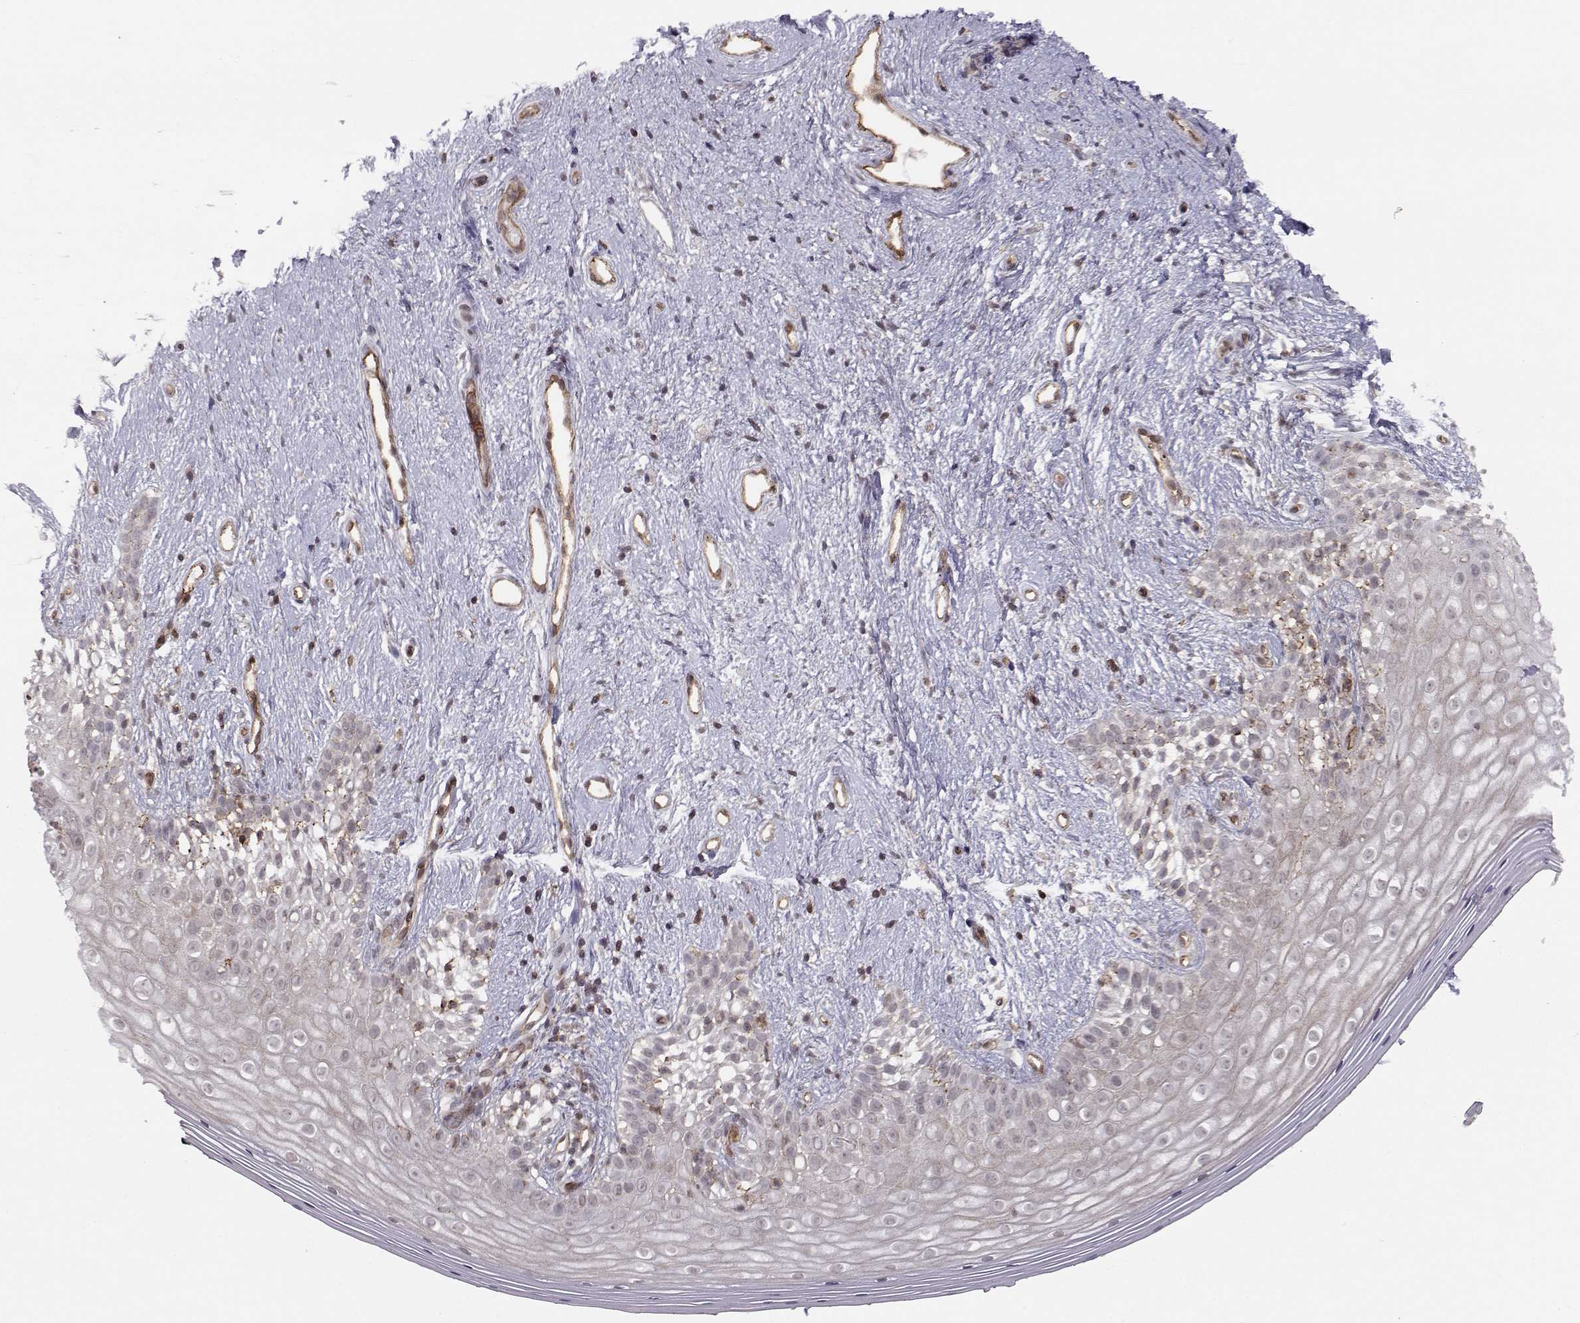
{"staining": {"intensity": "negative", "quantity": "none", "location": "none"}, "tissue": "vagina", "cell_type": "Squamous epithelial cells", "image_type": "normal", "snomed": [{"axis": "morphology", "description": "Normal tissue, NOS"}, {"axis": "topography", "description": "Vagina"}], "caption": "A high-resolution histopathology image shows IHC staining of unremarkable vagina, which demonstrates no significant positivity in squamous epithelial cells.", "gene": "KIF13B", "patient": {"sex": "female", "age": 47}}